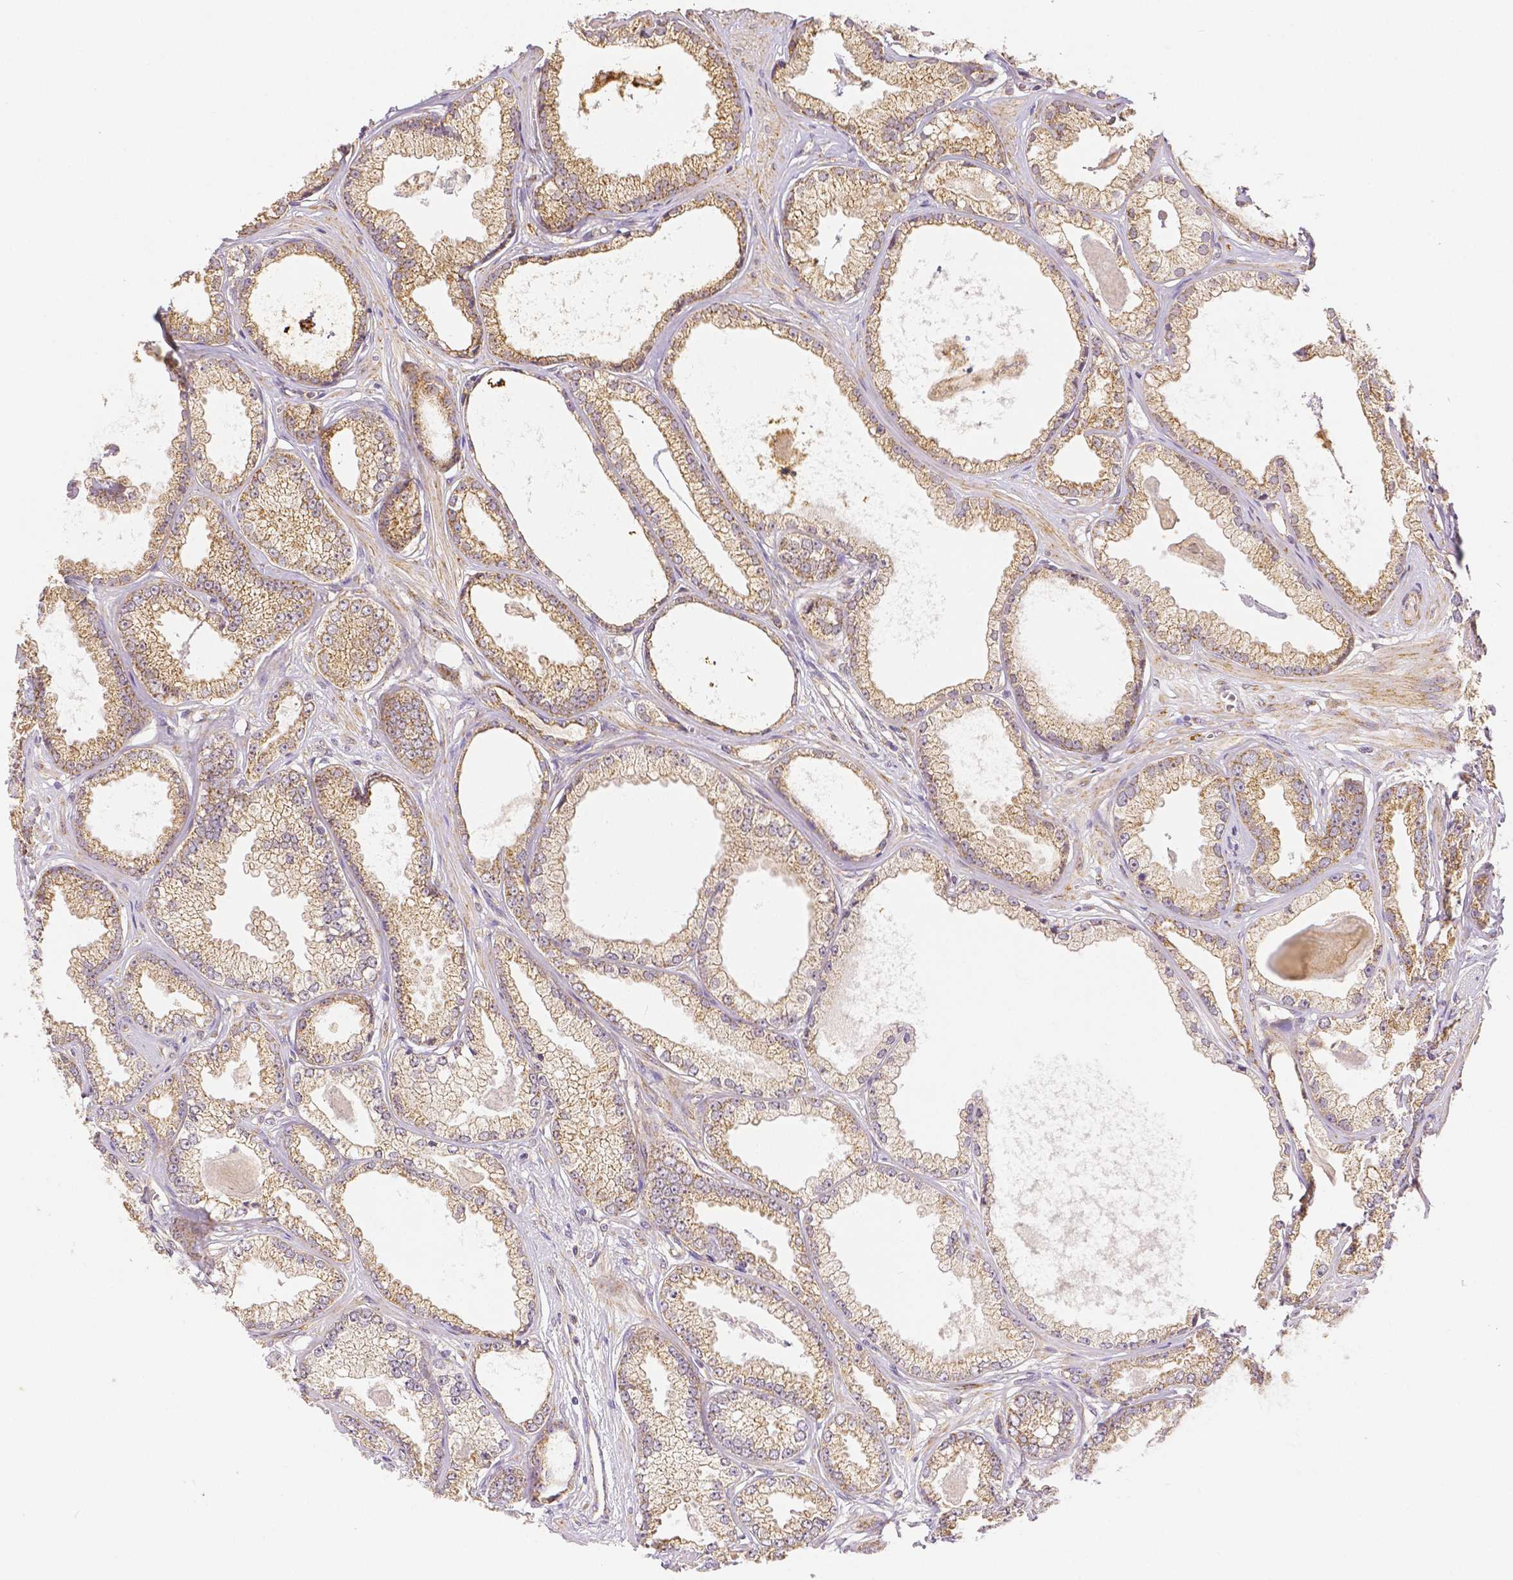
{"staining": {"intensity": "moderate", "quantity": ">75%", "location": "cytoplasmic/membranous"}, "tissue": "prostate cancer", "cell_type": "Tumor cells", "image_type": "cancer", "snomed": [{"axis": "morphology", "description": "Adenocarcinoma, Low grade"}, {"axis": "topography", "description": "Prostate"}], "caption": "This photomicrograph exhibits prostate cancer (adenocarcinoma (low-grade)) stained with IHC to label a protein in brown. The cytoplasmic/membranous of tumor cells show moderate positivity for the protein. Nuclei are counter-stained blue.", "gene": "RHOT1", "patient": {"sex": "male", "age": 64}}